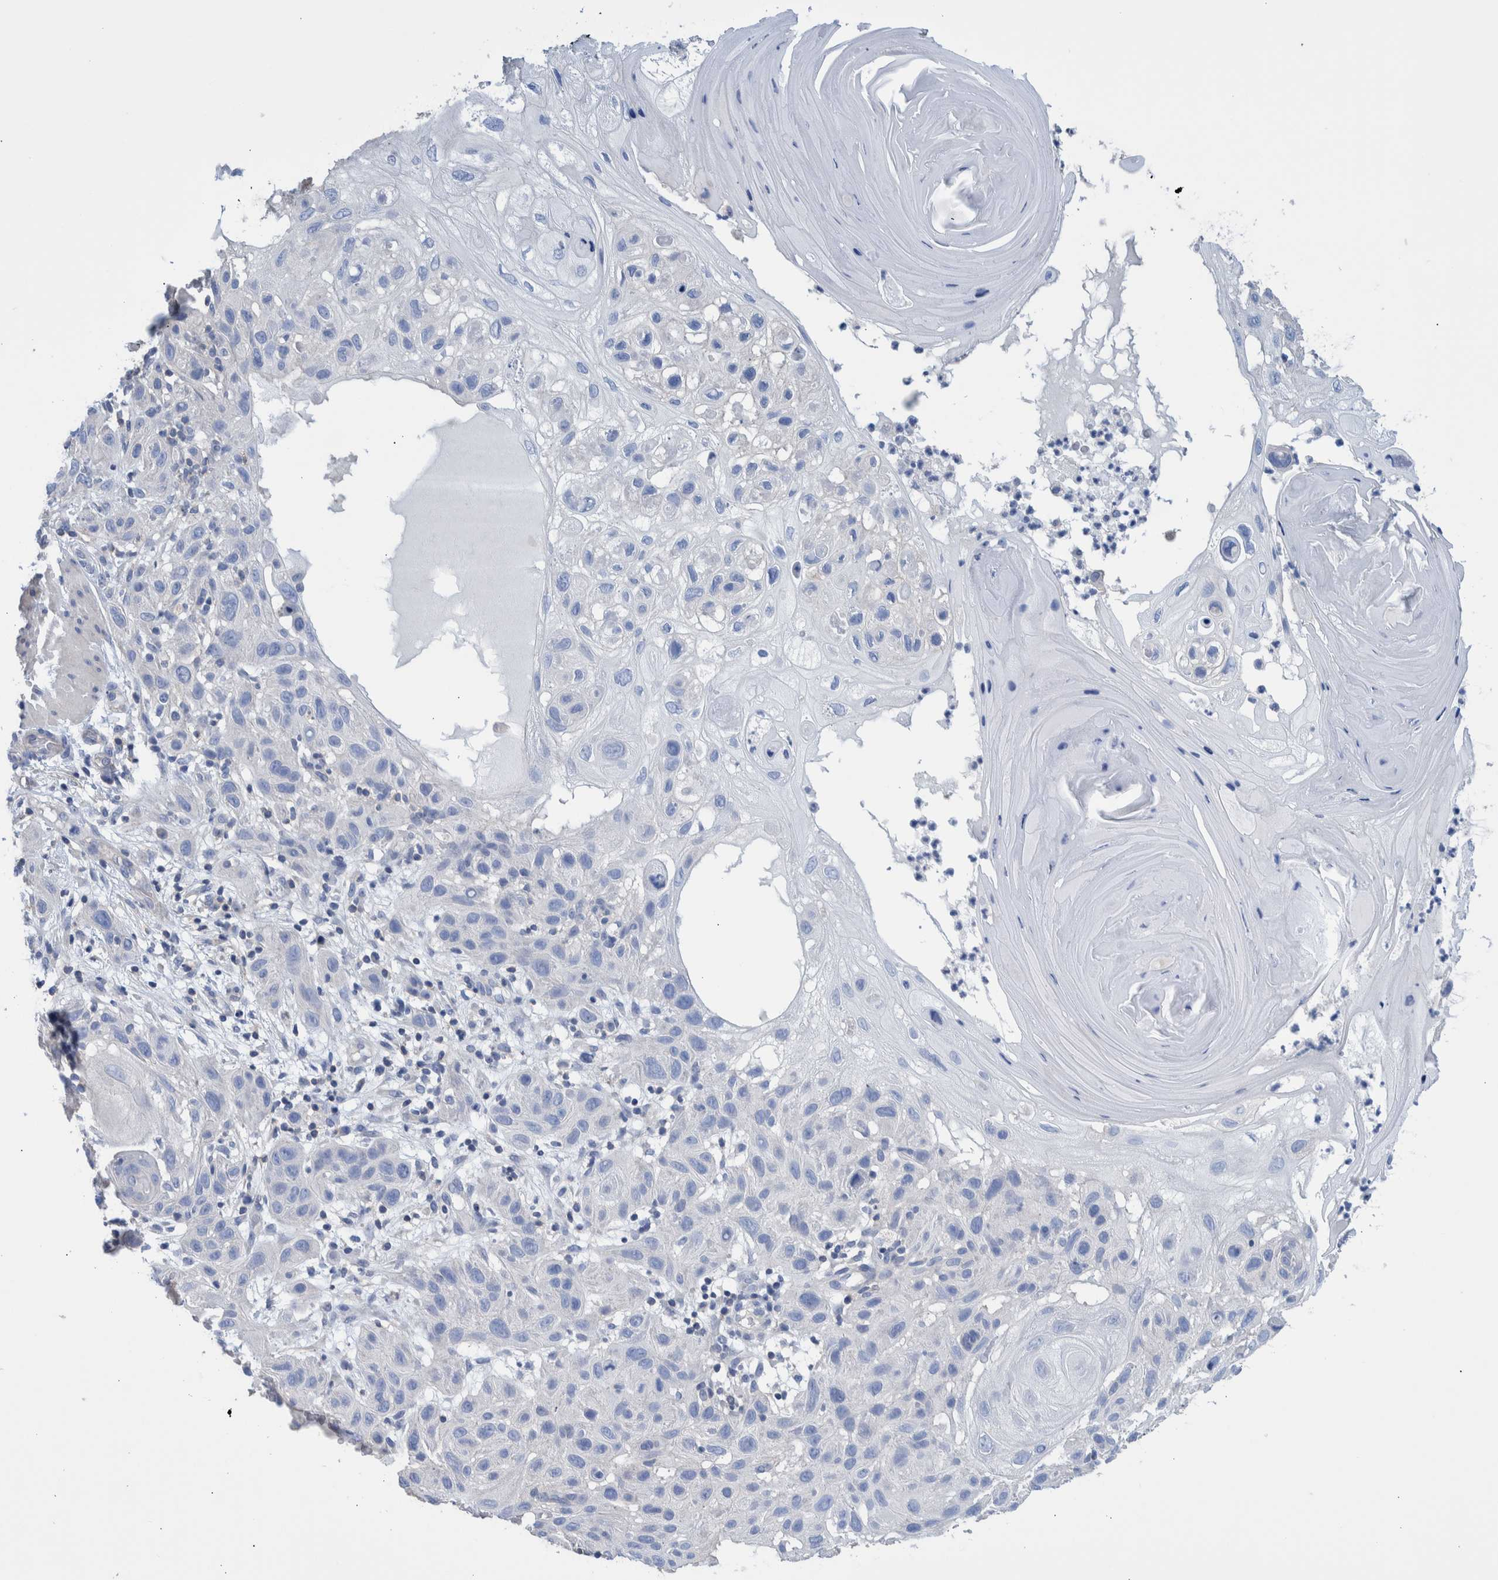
{"staining": {"intensity": "negative", "quantity": "none", "location": "none"}, "tissue": "skin cancer", "cell_type": "Tumor cells", "image_type": "cancer", "snomed": [{"axis": "morphology", "description": "Squamous cell carcinoma, NOS"}, {"axis": "topography", "description": "Skin"}], "caption": "Tumor cells show no significant protein expression in skin cancer (squamous cell carcinoma).", "gene": "PPP3CC", "patient": {"sex": "female", "age": 96}}